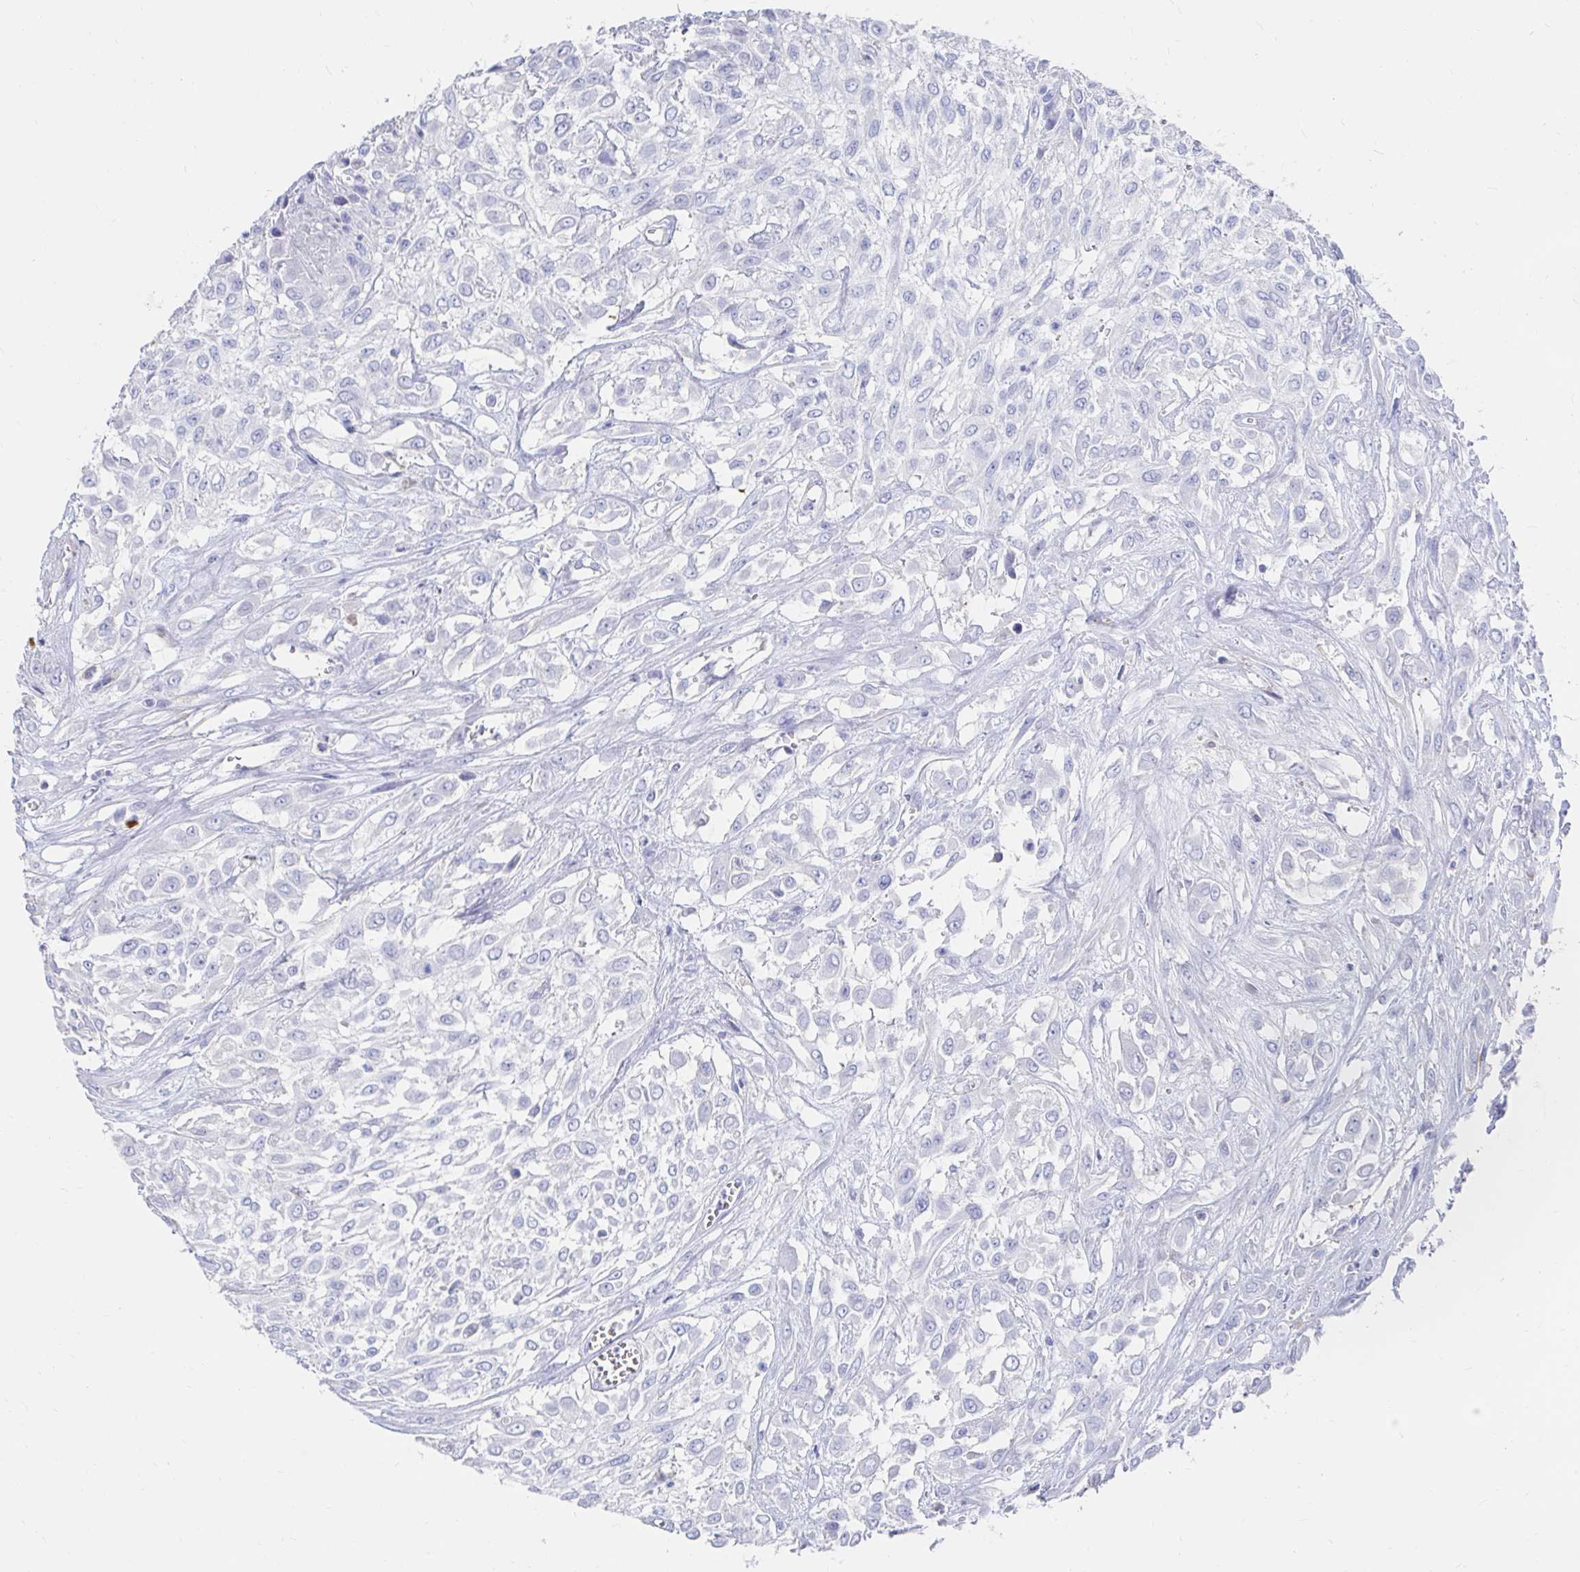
{"staining": {"intensity": "negative", "quantity": "none", "location": "none"}, "tissue": "urothelial cancer", "cell_type": "Tumor cells", "image_type": "cancer", "snomed": [{"axis": "morphology", "description": "Urothelial carcinoma, High grade"}, {"axis": "topography", "description": "Urinary bladder"}], "caption": "A histopathology image of human urothelial cancer is negative for staining in tumor cells. The staining was performed using DAB to visualize the protein expression in brown, while the nuclei were stained in blue with hematoxylin (Magnification: 20x).", "gene": "LAMC3", "patient": {"sex": "male", "age": 57}}